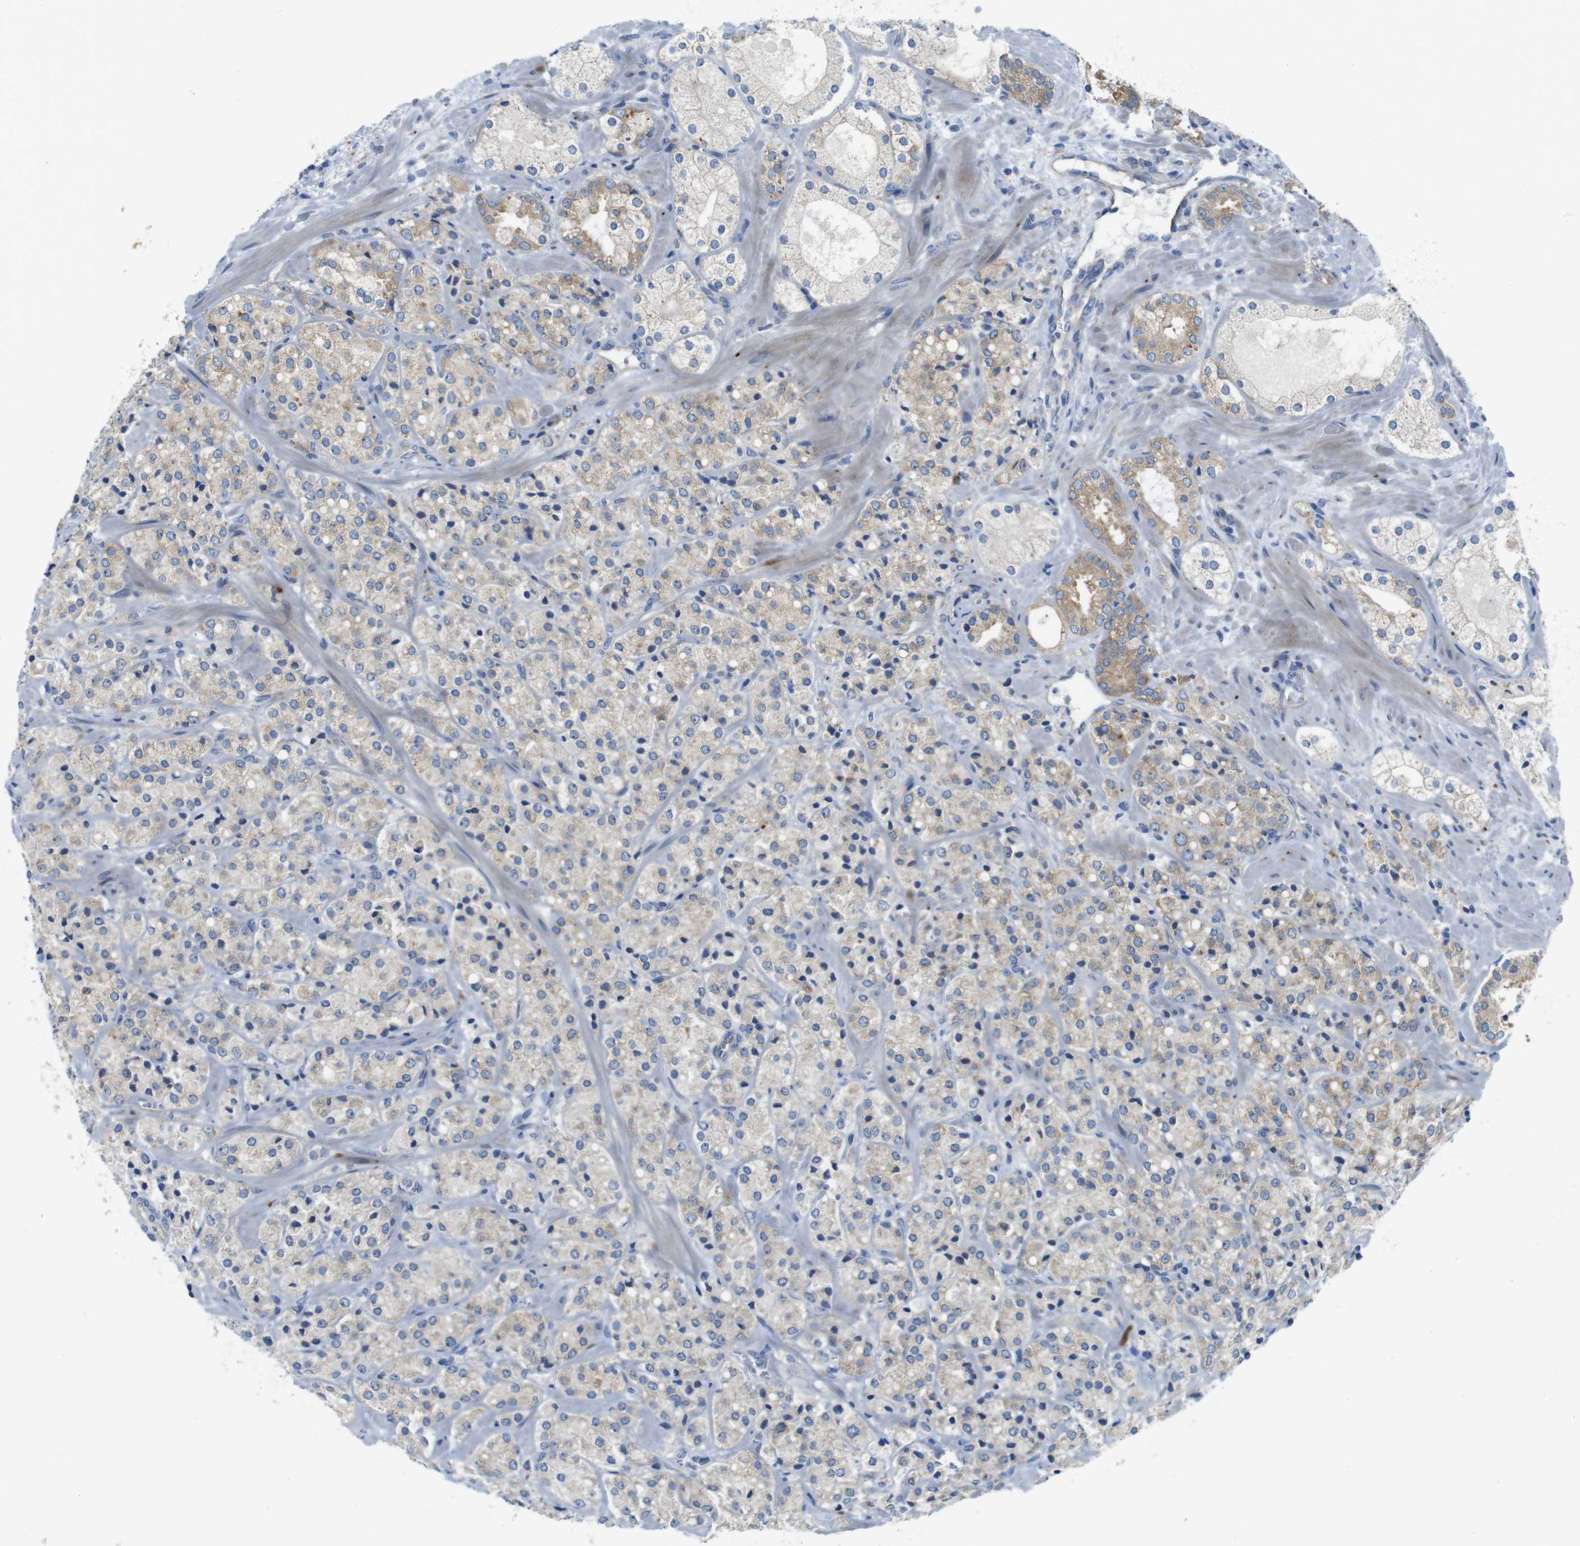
{"staining": {"intensity": "weak", "quantity": ">75%", "location": "cytoplasmic/membranous"}, "tissue": "prostate cancer", "cell_type": "Tumor cells", "image_type": "cancer", "snomed": [{"axis": "morphology", "description": "Adenocarcinoma, High grade"}, {"axis": "topography", "description": "Prostate"}], "caption": "Adenocarcinoma (high-grade) (prostate) stained with immunohistochemistry (IHC) displays weak cytoplasmic/membranous staining in about >75% of tumor cells.", "gene": "TMEM234", "patient": {"sex": "male", "age": 64}}